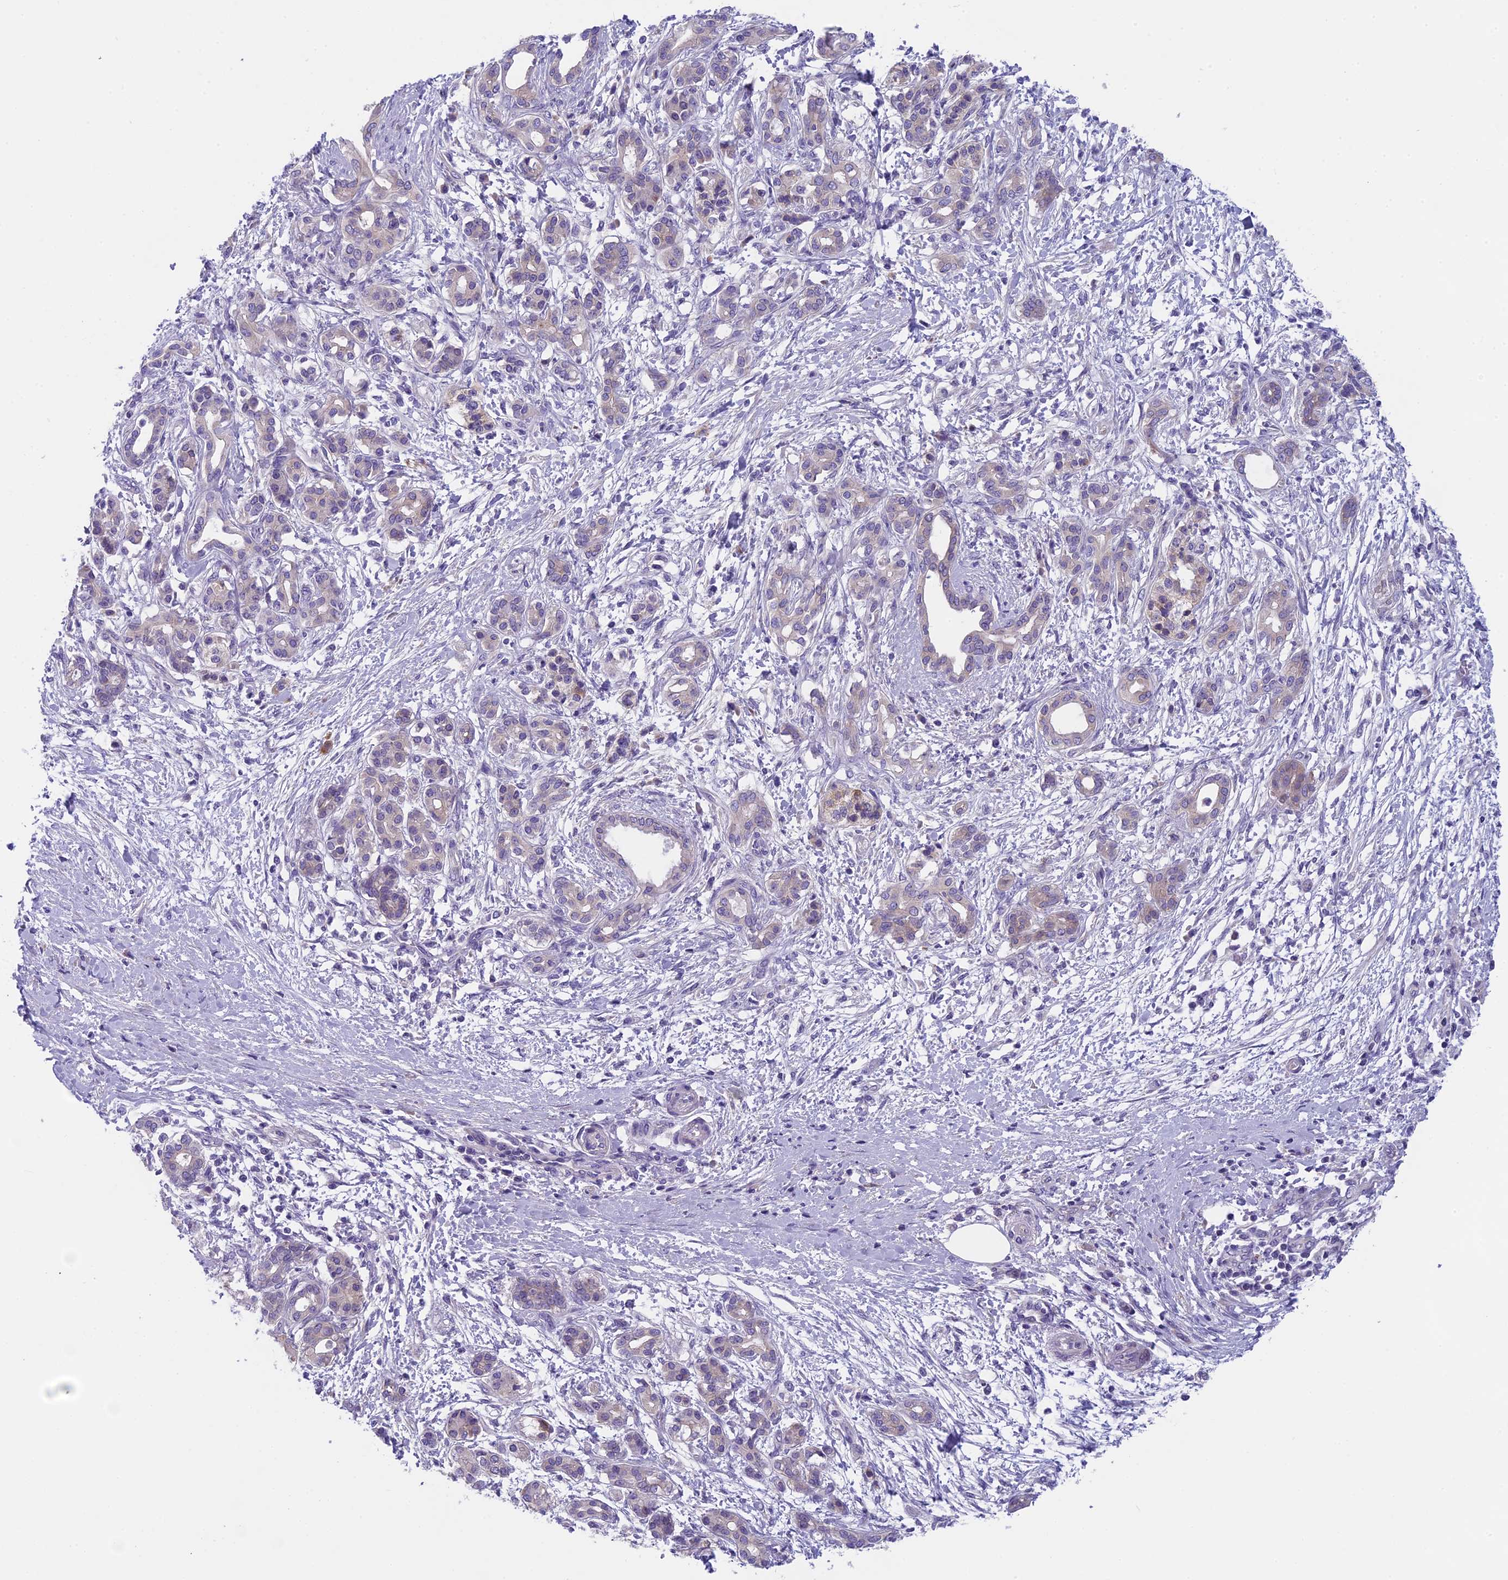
{"staining": {"intensity": "weak", "quantity": "<25%", "location": "cytoplasmic/membranous"}, "tissue": "pancreatic cancer", "cell_type": "Tumor cells", "image_type": "cancer", "snomed": [{"axis": "morphology", "description": "Adenocarcinoma, NOS"}, {"axis": "topography", "description": "Pancreas"}], "caption": "This is an IHC image of human adenocarcinoma (pancreatic). There is no staining in tumor cells.", "gene": "ARHGEF37", "patient": {"sex": "female", "age": 55}}